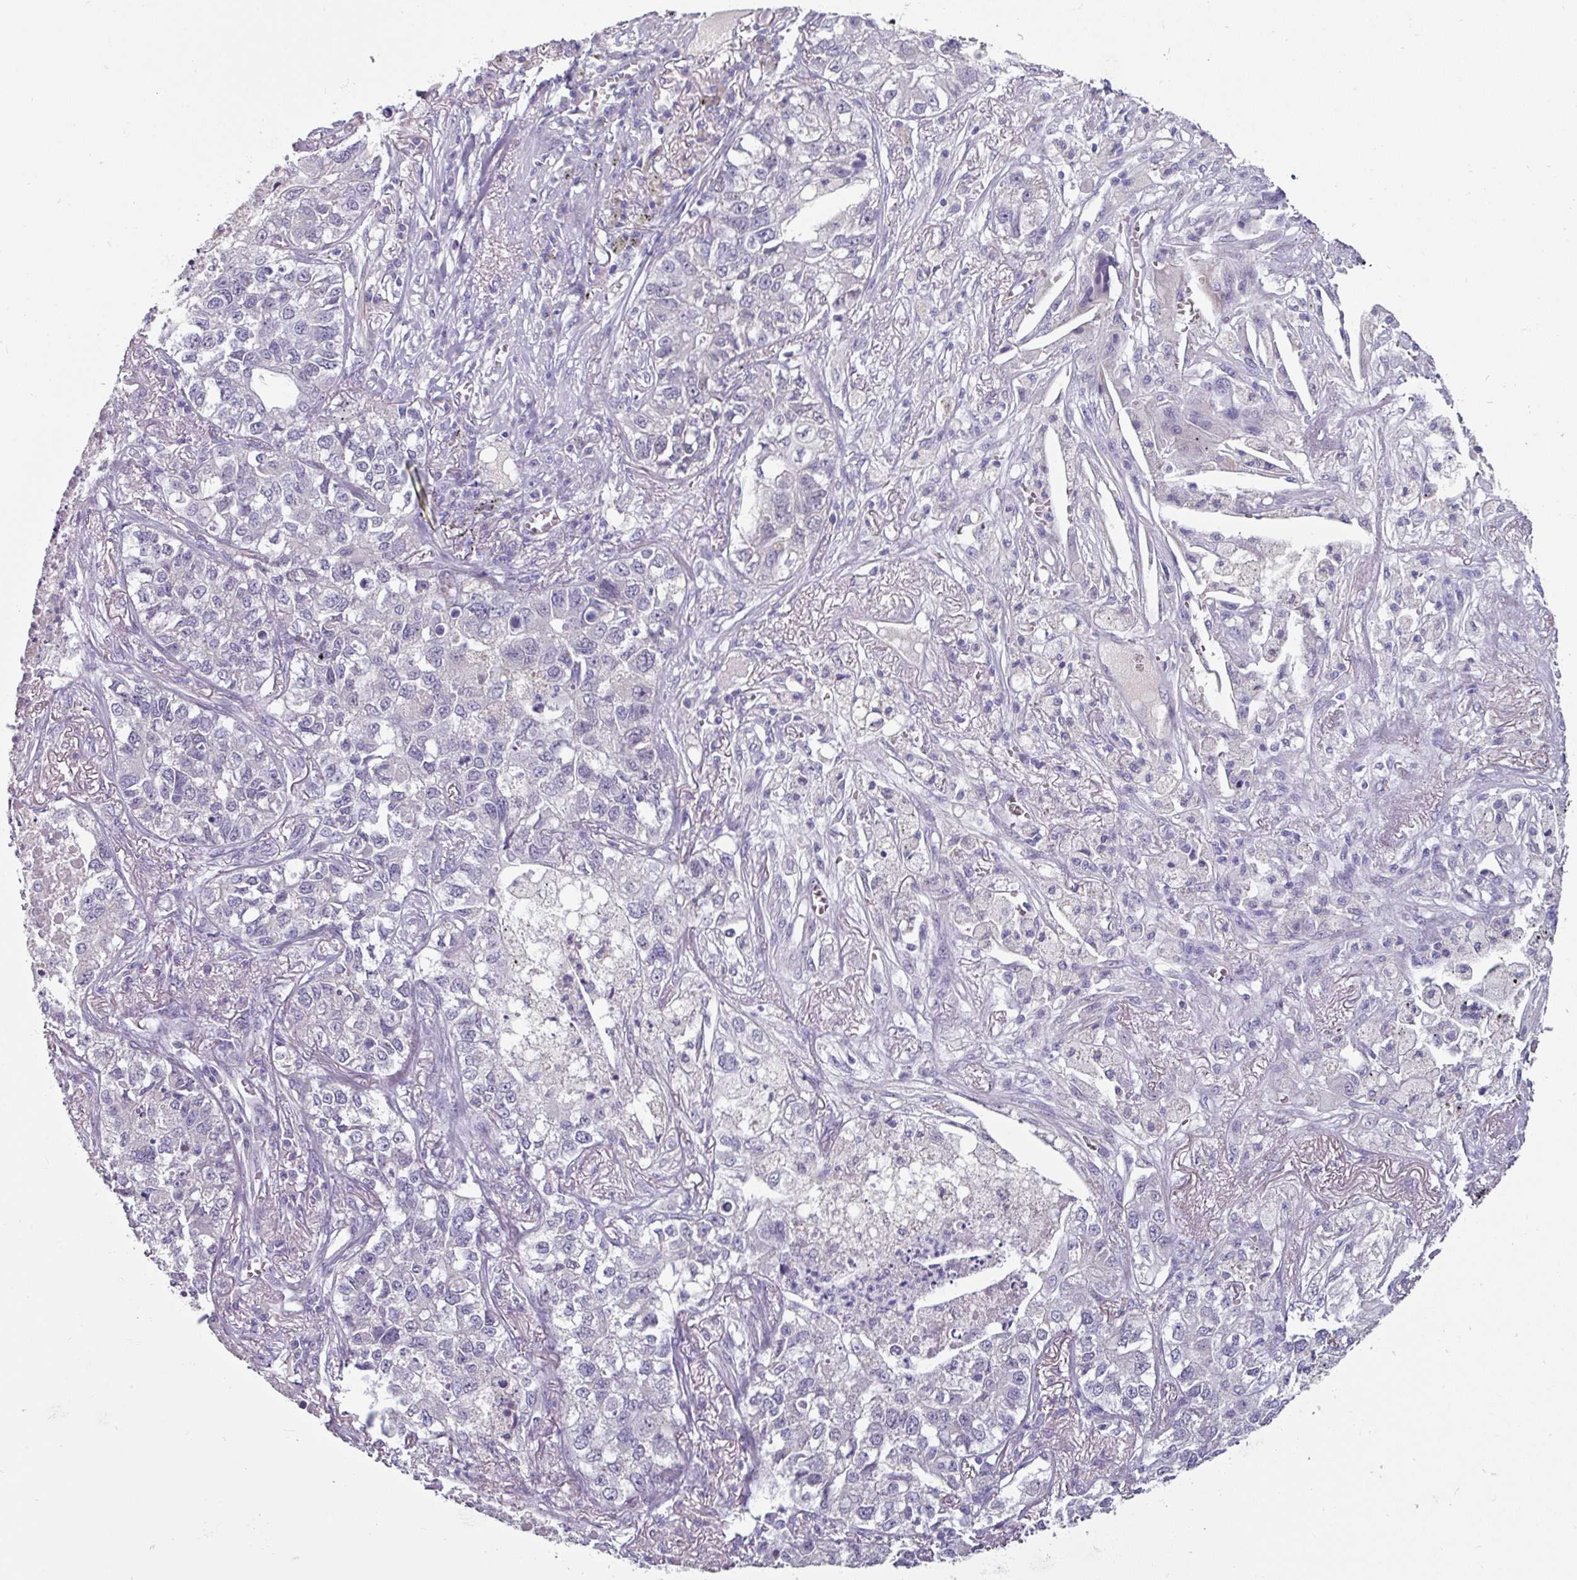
{"staining": {"intensity": "negative", "quantity": "none", "location": "none"}, "tissue": "lung cancer", "cell_type": "Tumor cells", "image_type": "cancer", "snomed": [{"axis": "morphology", "description": "Adenocarcinoma, NOS"}, {"axis": "topography", "description": "Lung"}], "caption": "Histopathology image shows no protein expression in tumor cells of lung adenocarcinoma tissue.", "gene": "EYA3", "patient": {"sex": "male", "age": 49}}